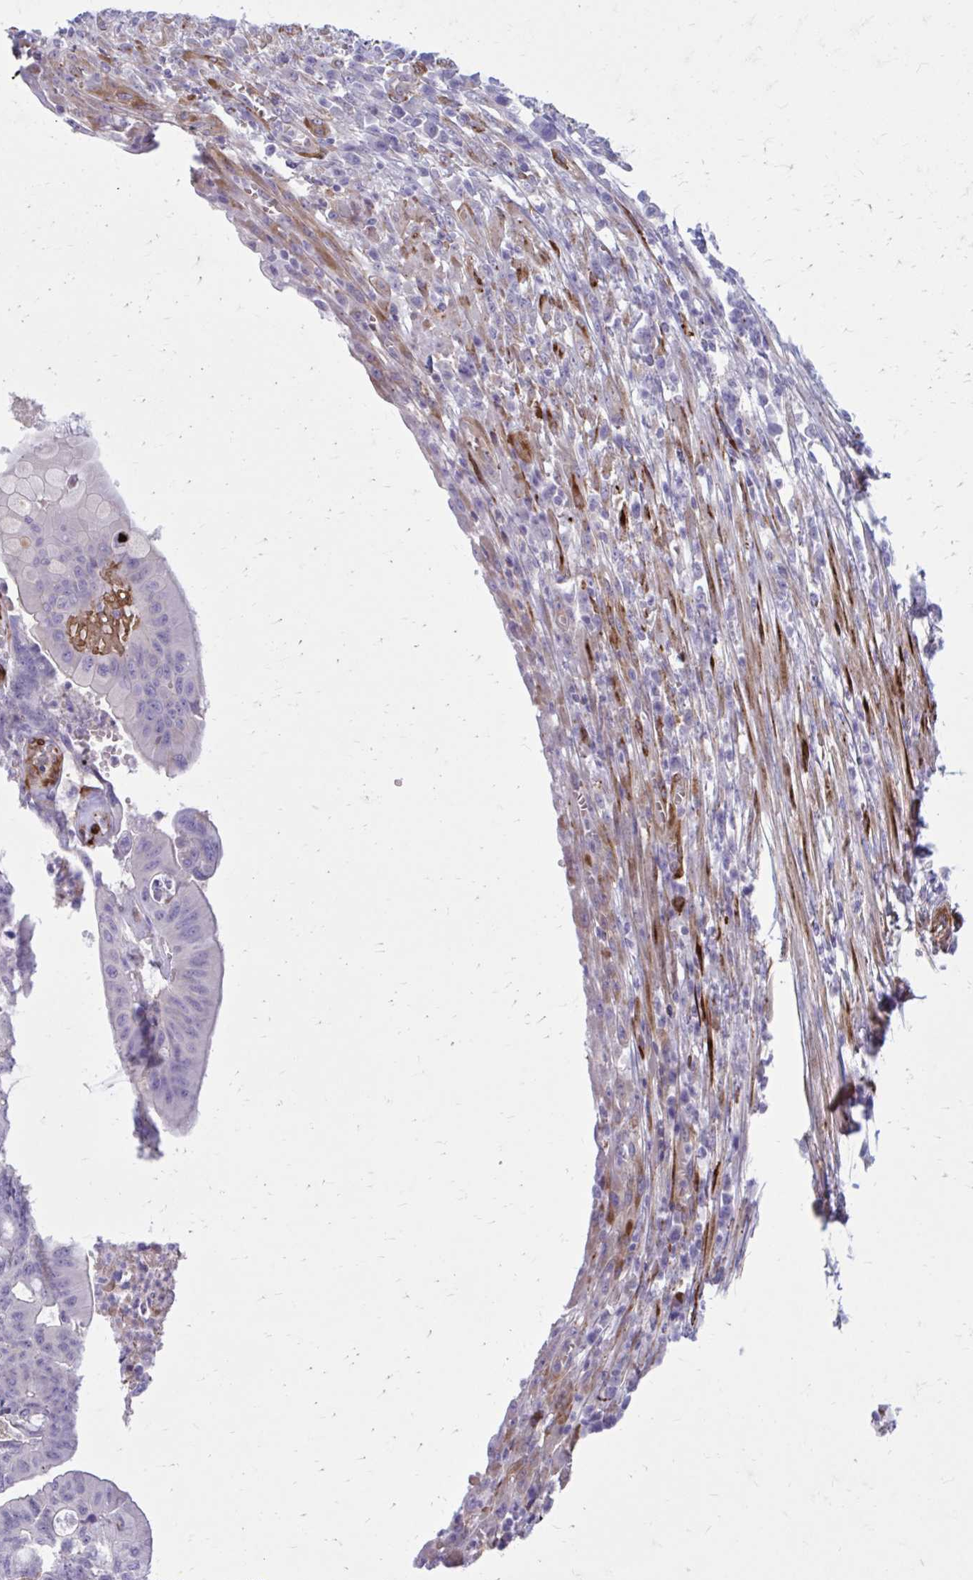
{"staining": {"intensity": "negative", "quantity": "none", "location": "none"}, "tissue": "colorectal cancer", "cell_type": "Tumor cells", "image_type": "cancer", "snomed": [{"axis": "morphology", "description": "Adenocarcinoma, NOS"}, {"axis": "topography", "description": "Colon"}], "caption": "An immunohistochemistry micrograph of colorectal adenocarcinoma is shown. There is no staining in tumor cells of colorectal adenocarcinoma.", "gene": "BEND5", "patient": {"sex": "male", "age": 65}}